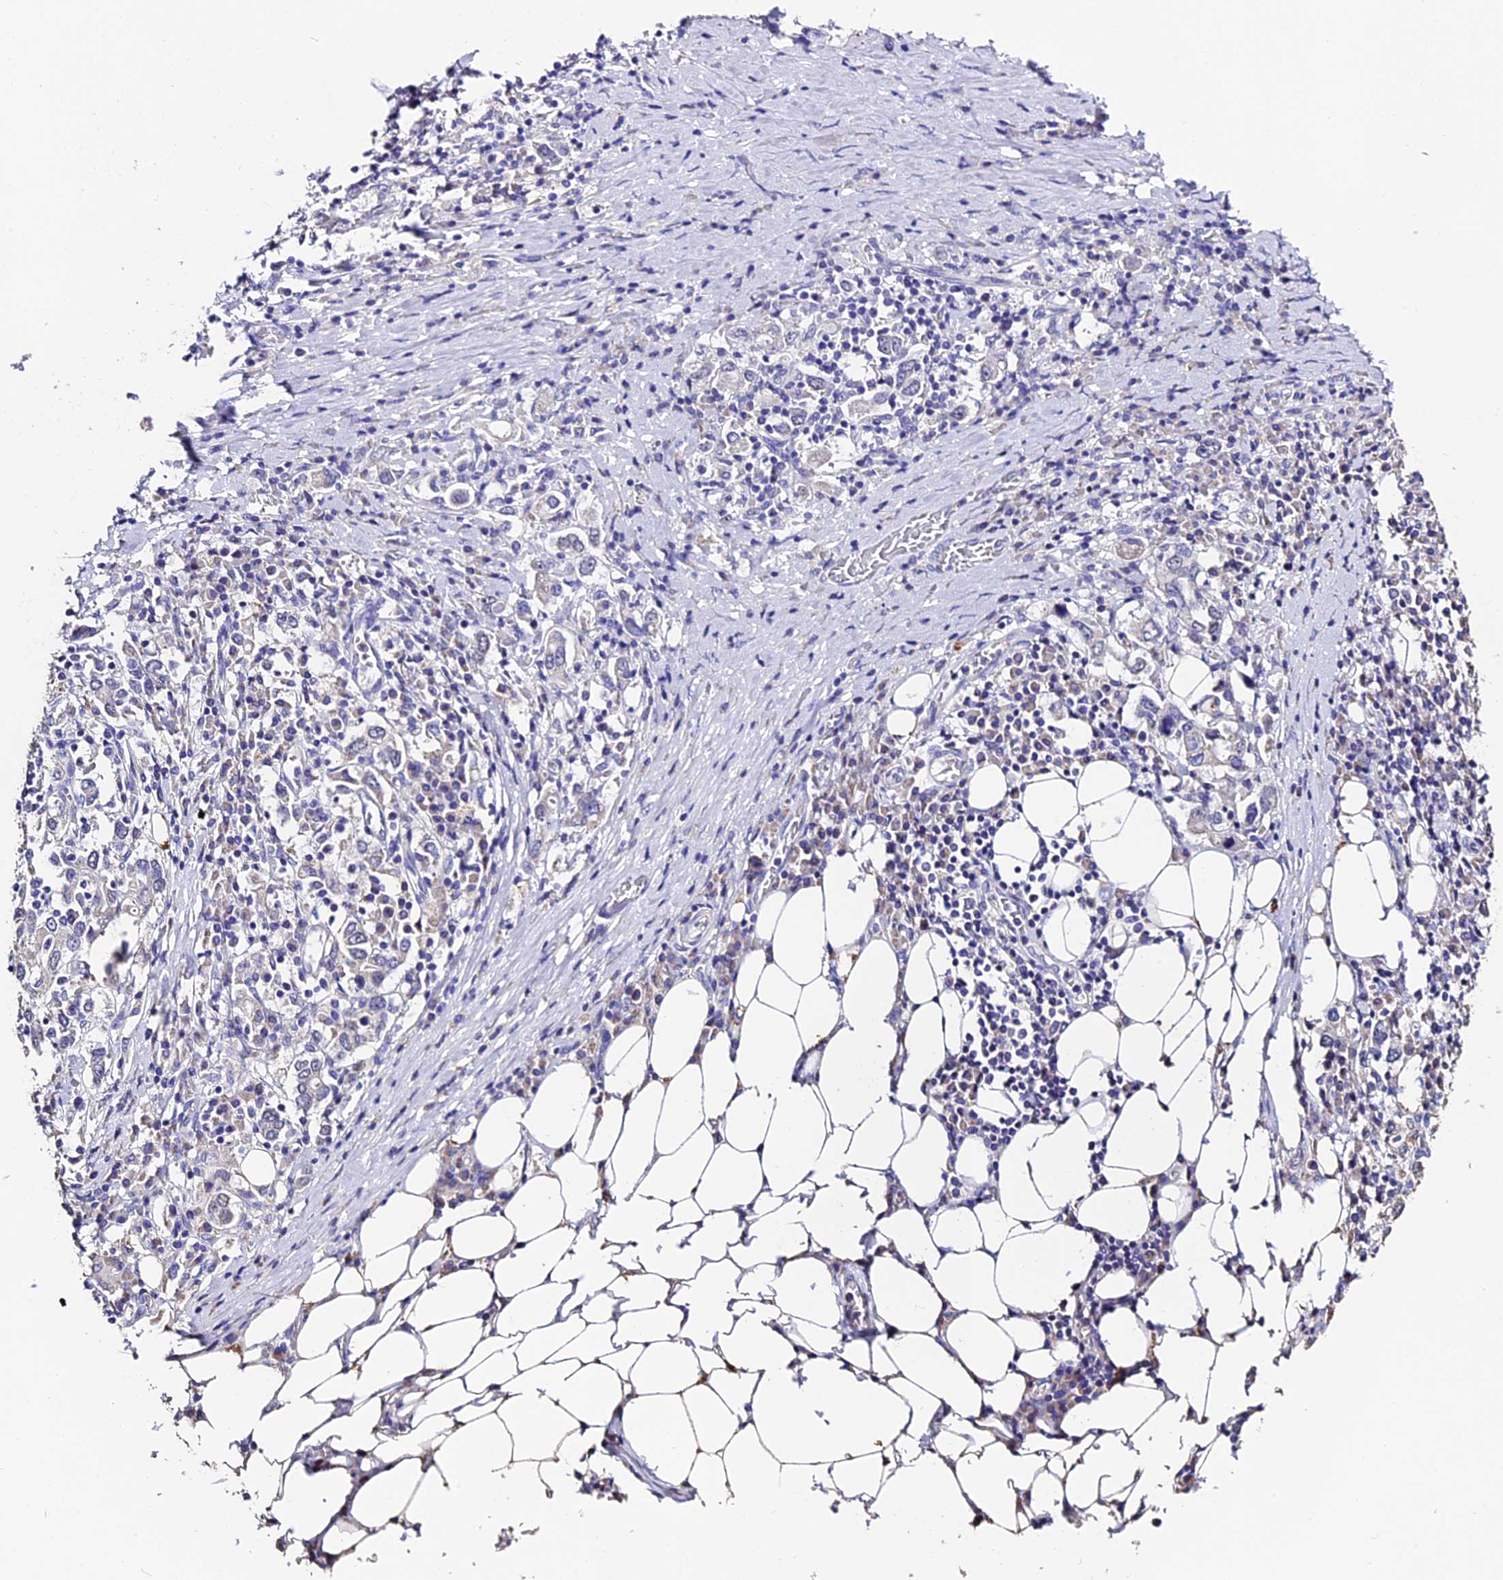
{"staining": {"intensity": "weak", "quantity": "<25%", "location": "cytoplasmic/membranous"}, "tissue": "stomach cancer", "cell_type": "Tumor cells", "image_type": "cancer", "snomed": [{"axis": "morphology", "description": "Adenocarcinoma, NOS"}, {"axis": "topography", "description": "Stomach, upper"}, {"axis": "topography", "description": "Stomach"}], "caption": "Micrograph shows no significant protein expression in tumor cells of stomach cancer.", "gene": "FBXW9", "patient": {"sex": "male", "age": 62}}